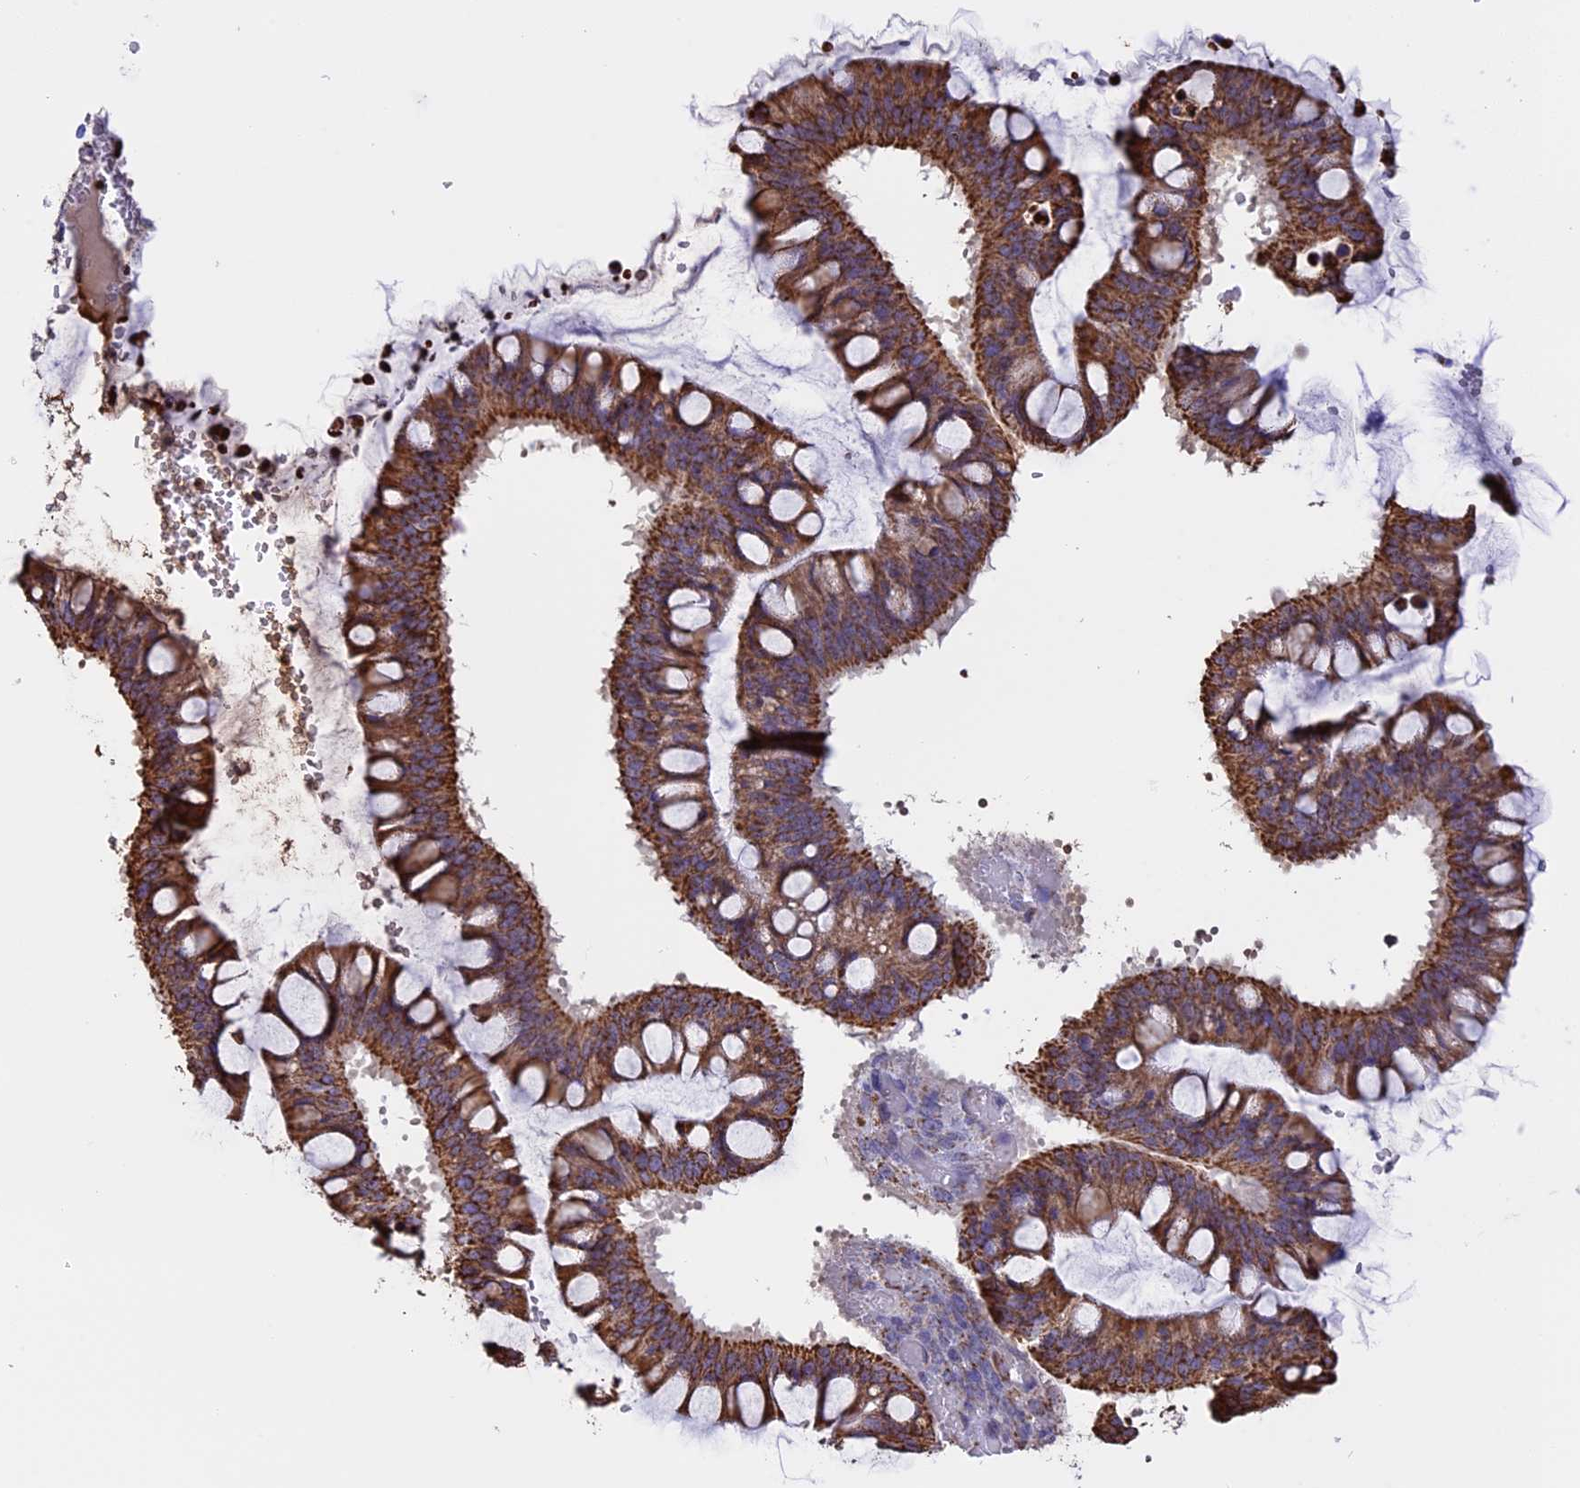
{"staining": {"intensity": "moderate", "quantity": ">75%", "location": "cytoplasmic/membranous"}, "tissue": "ovarian cancer", "cell_type": "Tumor cells", "image_type": "cancer", "snomed": [{"axis": "morphology", "description": "Cystadenocarcinoma, mucinous, NOS"}, {"axis": "topography", "description": "Ovary"}], "caption": "The histopathology image exhibits immunohistochemical staining of ovarian cancer. There is moderate cytoplasmic/membranous positivity is appreciated in approximately >75% of tumor cells. (brown staining indicates protein expression, while blue staining denotes nuclei).", "gene": "KCNG1", "patient": {"sex": "female", "age": 73}}